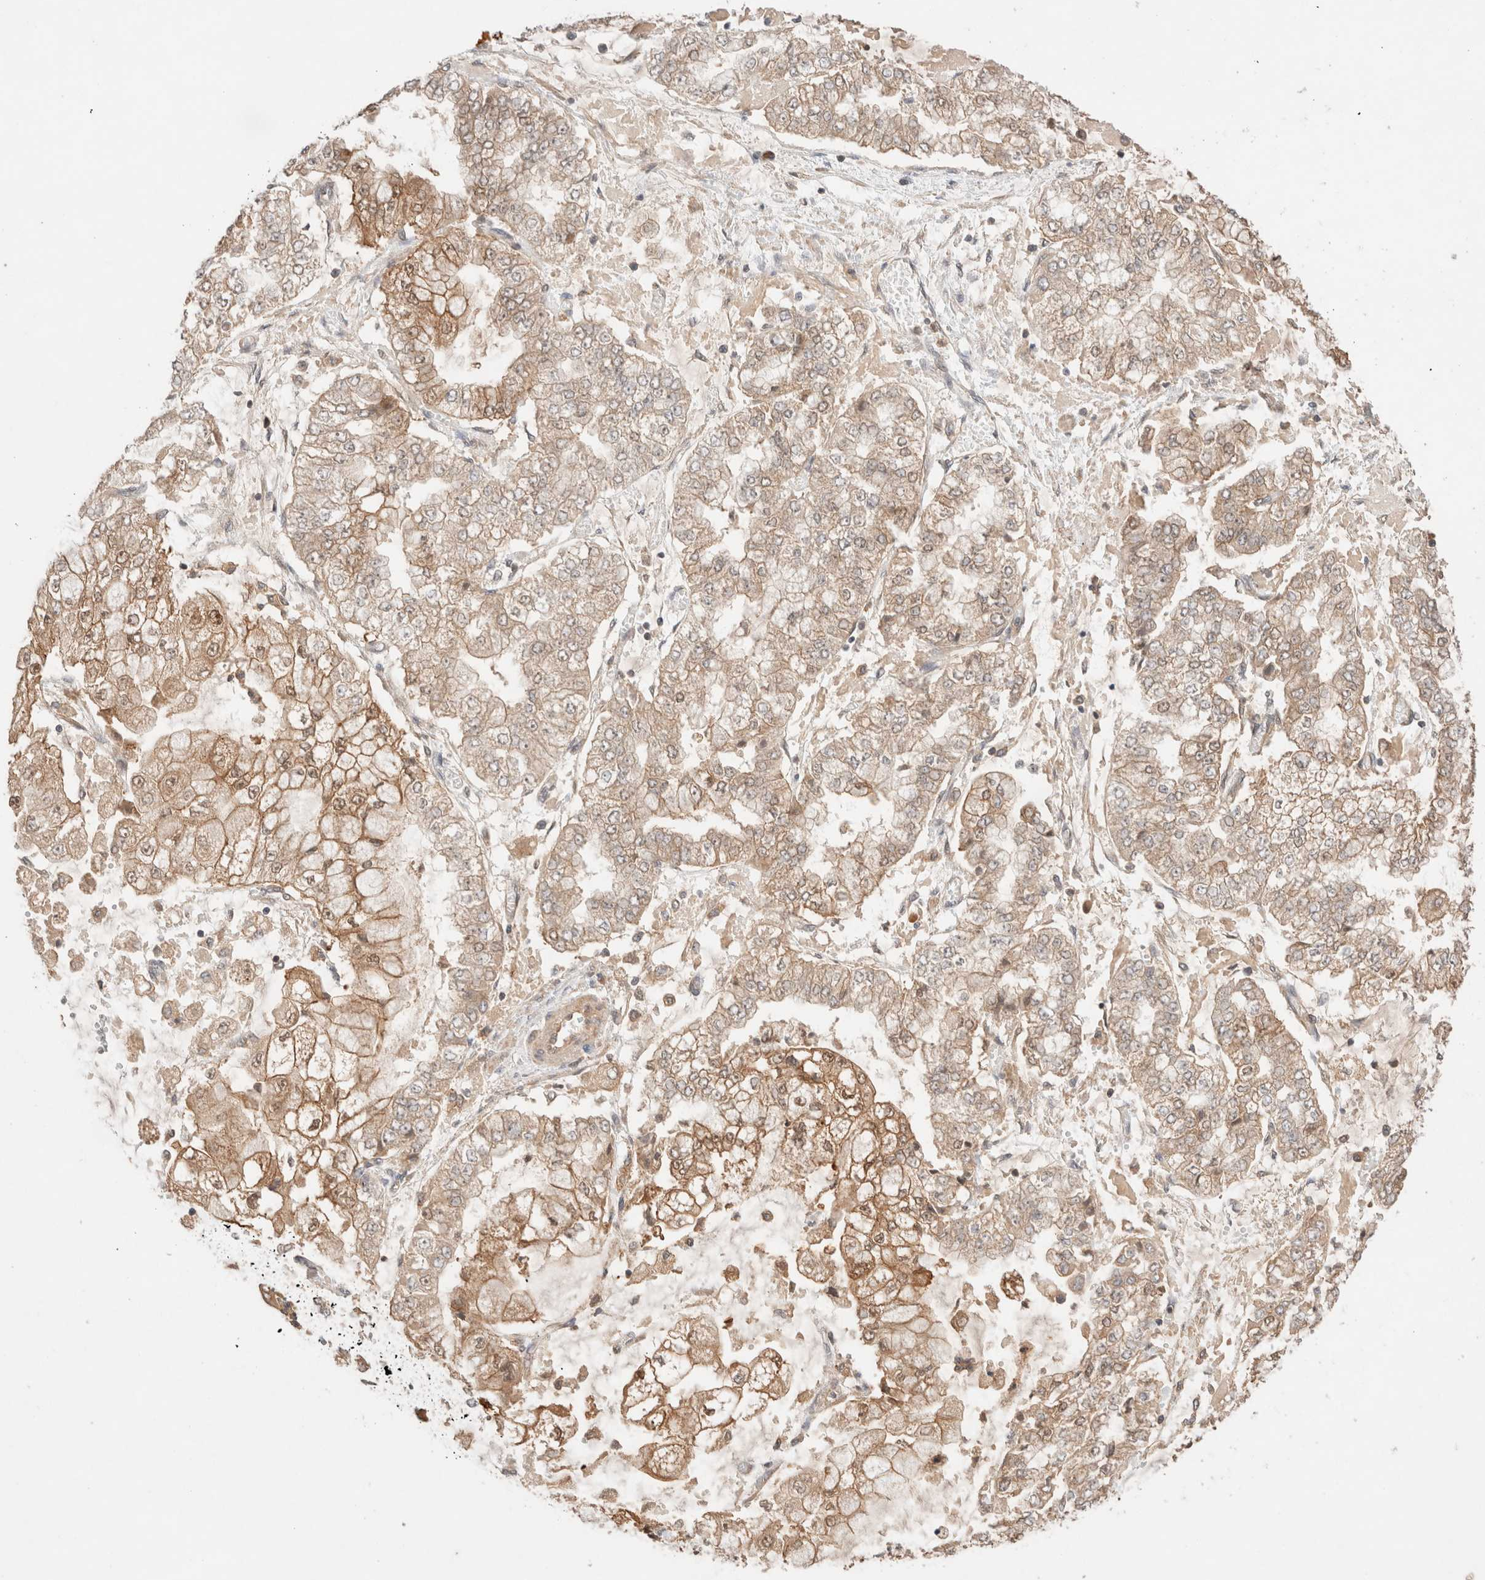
{"staining": {"intensity": "moderate", "quantity": ">75%", "location": "cytoplasmic/membranous"}, "tissue": "stomach cancer", "cell_type": "Tumor cells", "image_type": "cancer", "snomed": [{"axis": "morphology", "description": "Adenocarcinoma, NOS"}, {"axis": "topography", "description": "Stomach"}], "caption": "A micrograph of human stomach cancer (adenocarcinoma) stained for a protein reveals moderate cytoplasmic/membranous brown staining in tumor cells.", "gene": "CARNMT1", "patient": {"sex": "male", "age": 76}}